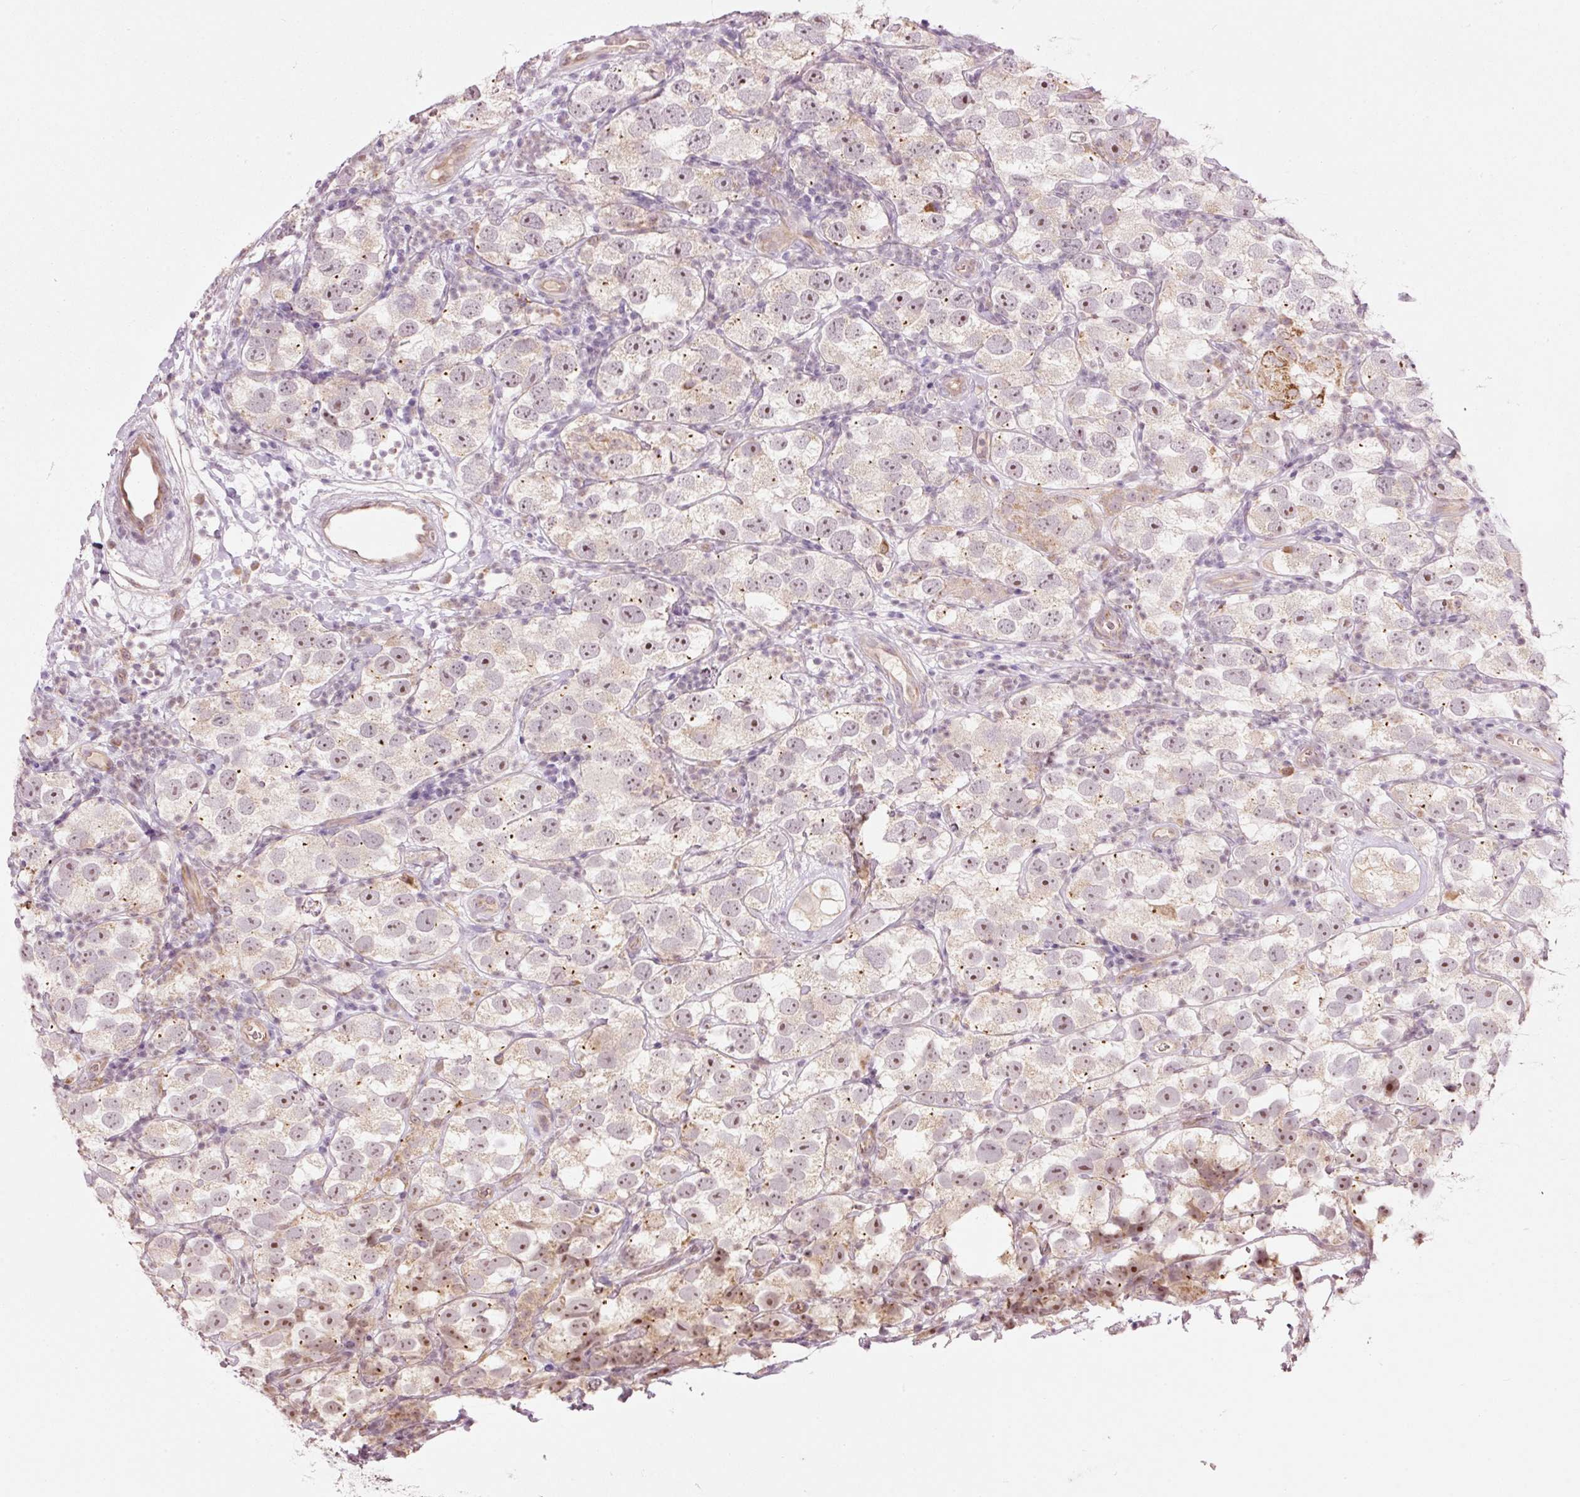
{"staining": {"intensity": "moderate", "quantity": "25%-75%", "location": "nuclear"}, "tissue": "testis cancer", "cell_type": "Tumor cells", "image_type": "cancer", "snomed": [{"axis": "morphology", "description": "Seminoma, NOS"}, {"axis": "topography", "description": "Testis"}], "caption": "High-magnification brightfield microscopy of testis seminoma stained with DAB (brown) and counterstained with hematoxylin (blue). tumor cells exhibit moderate nuclear expression is seen in approximately25%-75% of cells.", "gene": "CDC20B", "patient": {"sex": "male", "age": 26}}